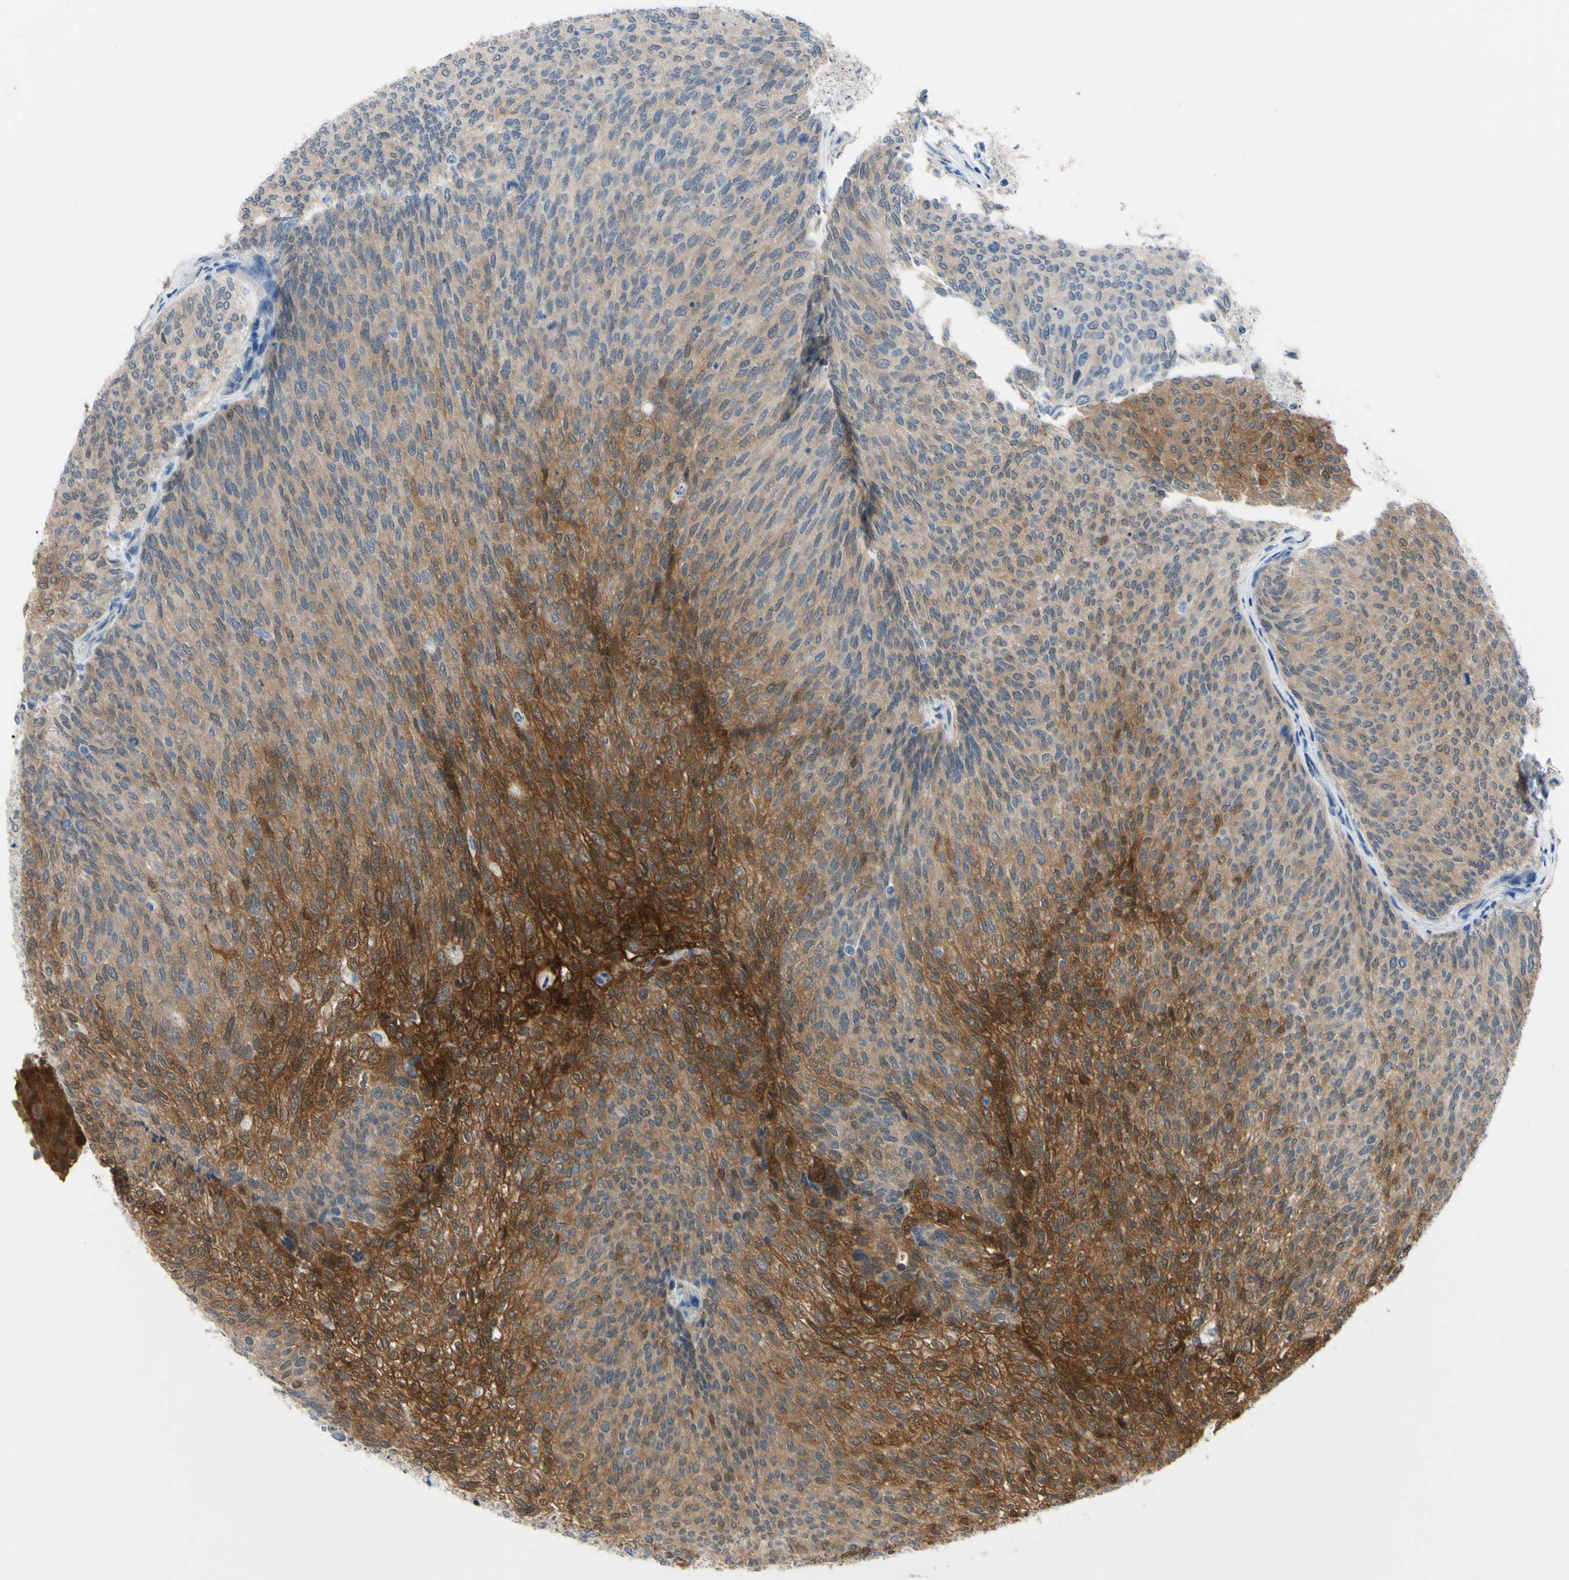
{"staining": {"intensity": "moderate", "quantity": "25%-75%", "location": "cytoplasmic/membranous"}, "tissue": "urothelial cancer", "cell_type": "Tumor cells", "image_type": "cancer", "snomed": [{"axis": "morphology", "description": "Urothelial carcinoma, Low grade"}, {"axis": "topography", "description": "Urinary bladder"}], "caption": "Urothelial cancer stained with DAB immunohistochemistry reveals medium levels of moderate cytoplasmic/membranous expression in about 25%-75% of tumor cells. The protein is stained brown, and the nuclei are stained in blue (DAB IHC with brightfield microscopy, high magnification).", "gene": "NOL3", "patient": {"sex": "female", "age": 79}}